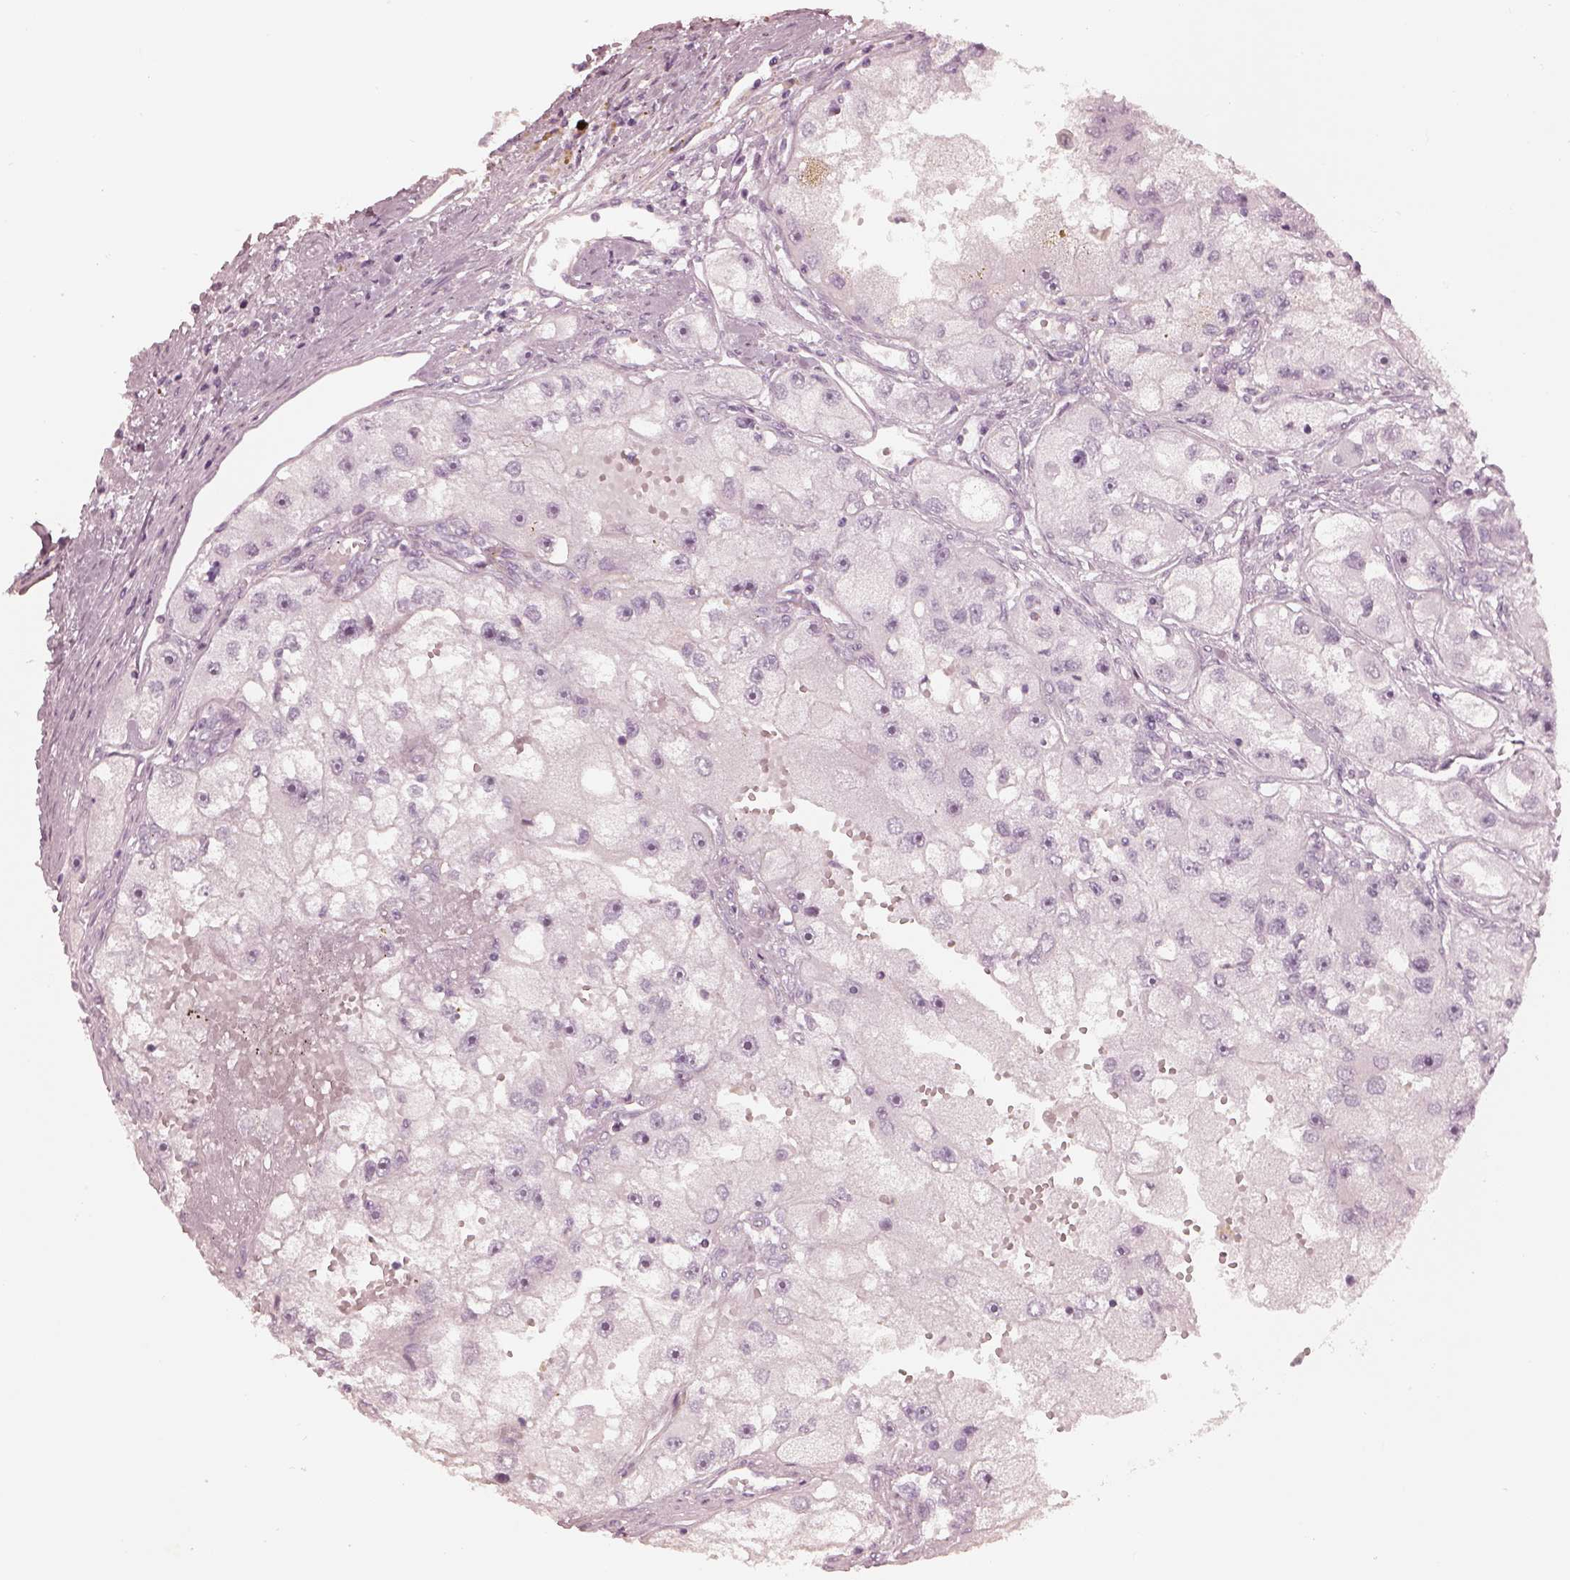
{"staining": {"intensity": "negative", "quantity": "none", "location": "none"}, "tissue": "renal cancer", "cell_type": "Tumor cells", "image_type": "cancer", "snomed": [{"axis": "morphology", "description": "Adenocarcinoma, NOS"}, {"axis": "topography", "description": "Kidney"}], "caption": "Renal cancer (adenocarcinoma) stained for a protein using immunohistochemistry exhibits no expression tumor cells.", "gene": "ADRB3", "patient": {"sex": "male", "age": 63}}